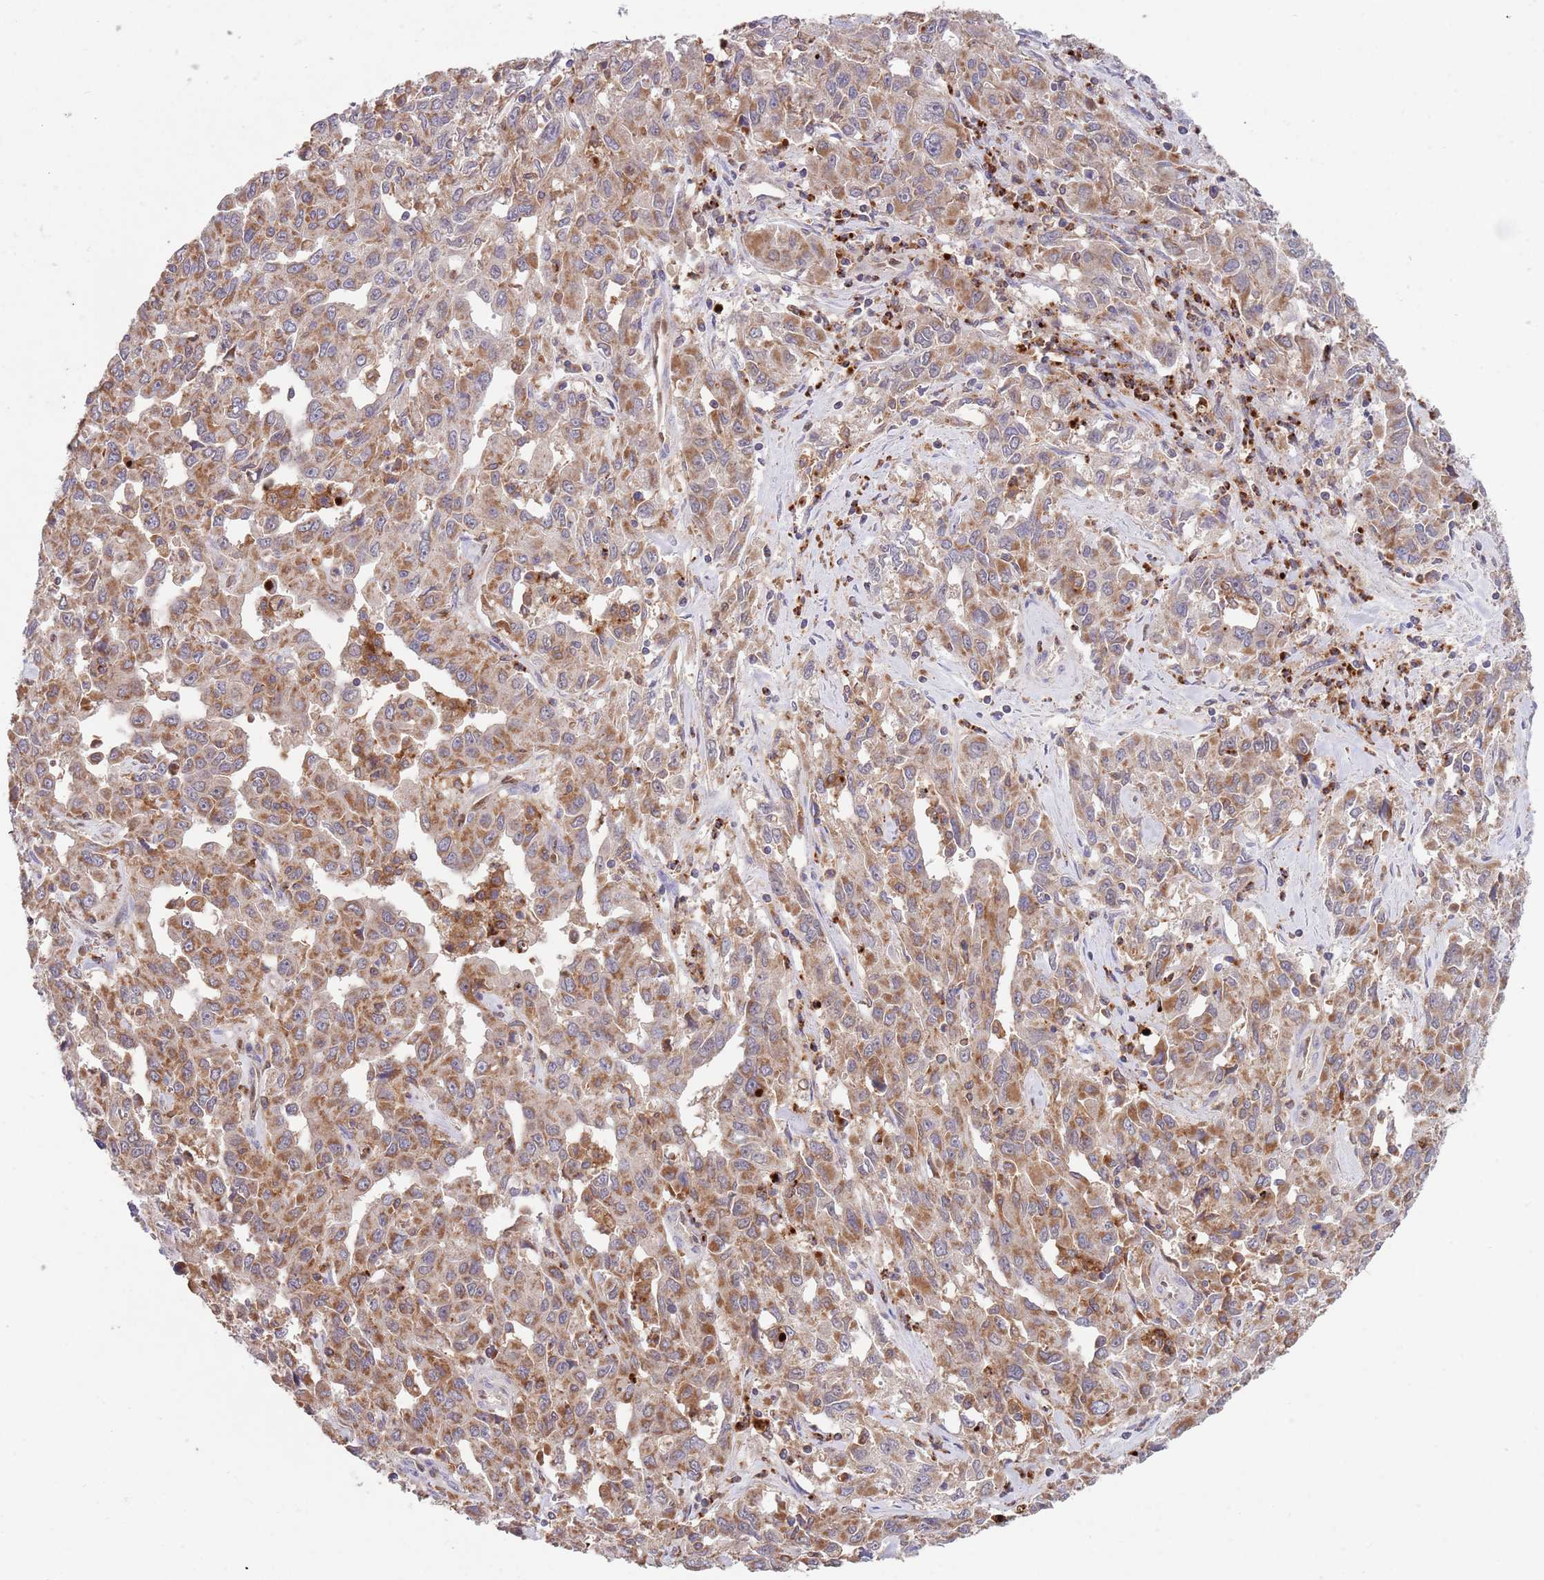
{"staining": {"intensity": "moderate", "quantity": ">75%", "location": "cytoplasmic/membranous"}, "tissue": "liver cancer", "cell_type": "Tumor cells", "image_type": "cancer", "snomed": [{"axis": "morphology", "description": "Carcinoma, Hepatocellular, NOS"}, {"axis": "topography", "description": "Liver"}], "caption": "A high-resolution micrograph shows immunohistochemistry (IHC) staining of liver cancer (hepatocellular carcinoma), which reveals moderate cytoplasmic/membranous positivity in approximately >75% of tumor cells.", "gene": "DDT", "patient": {"sex": "male", "age": 63}}